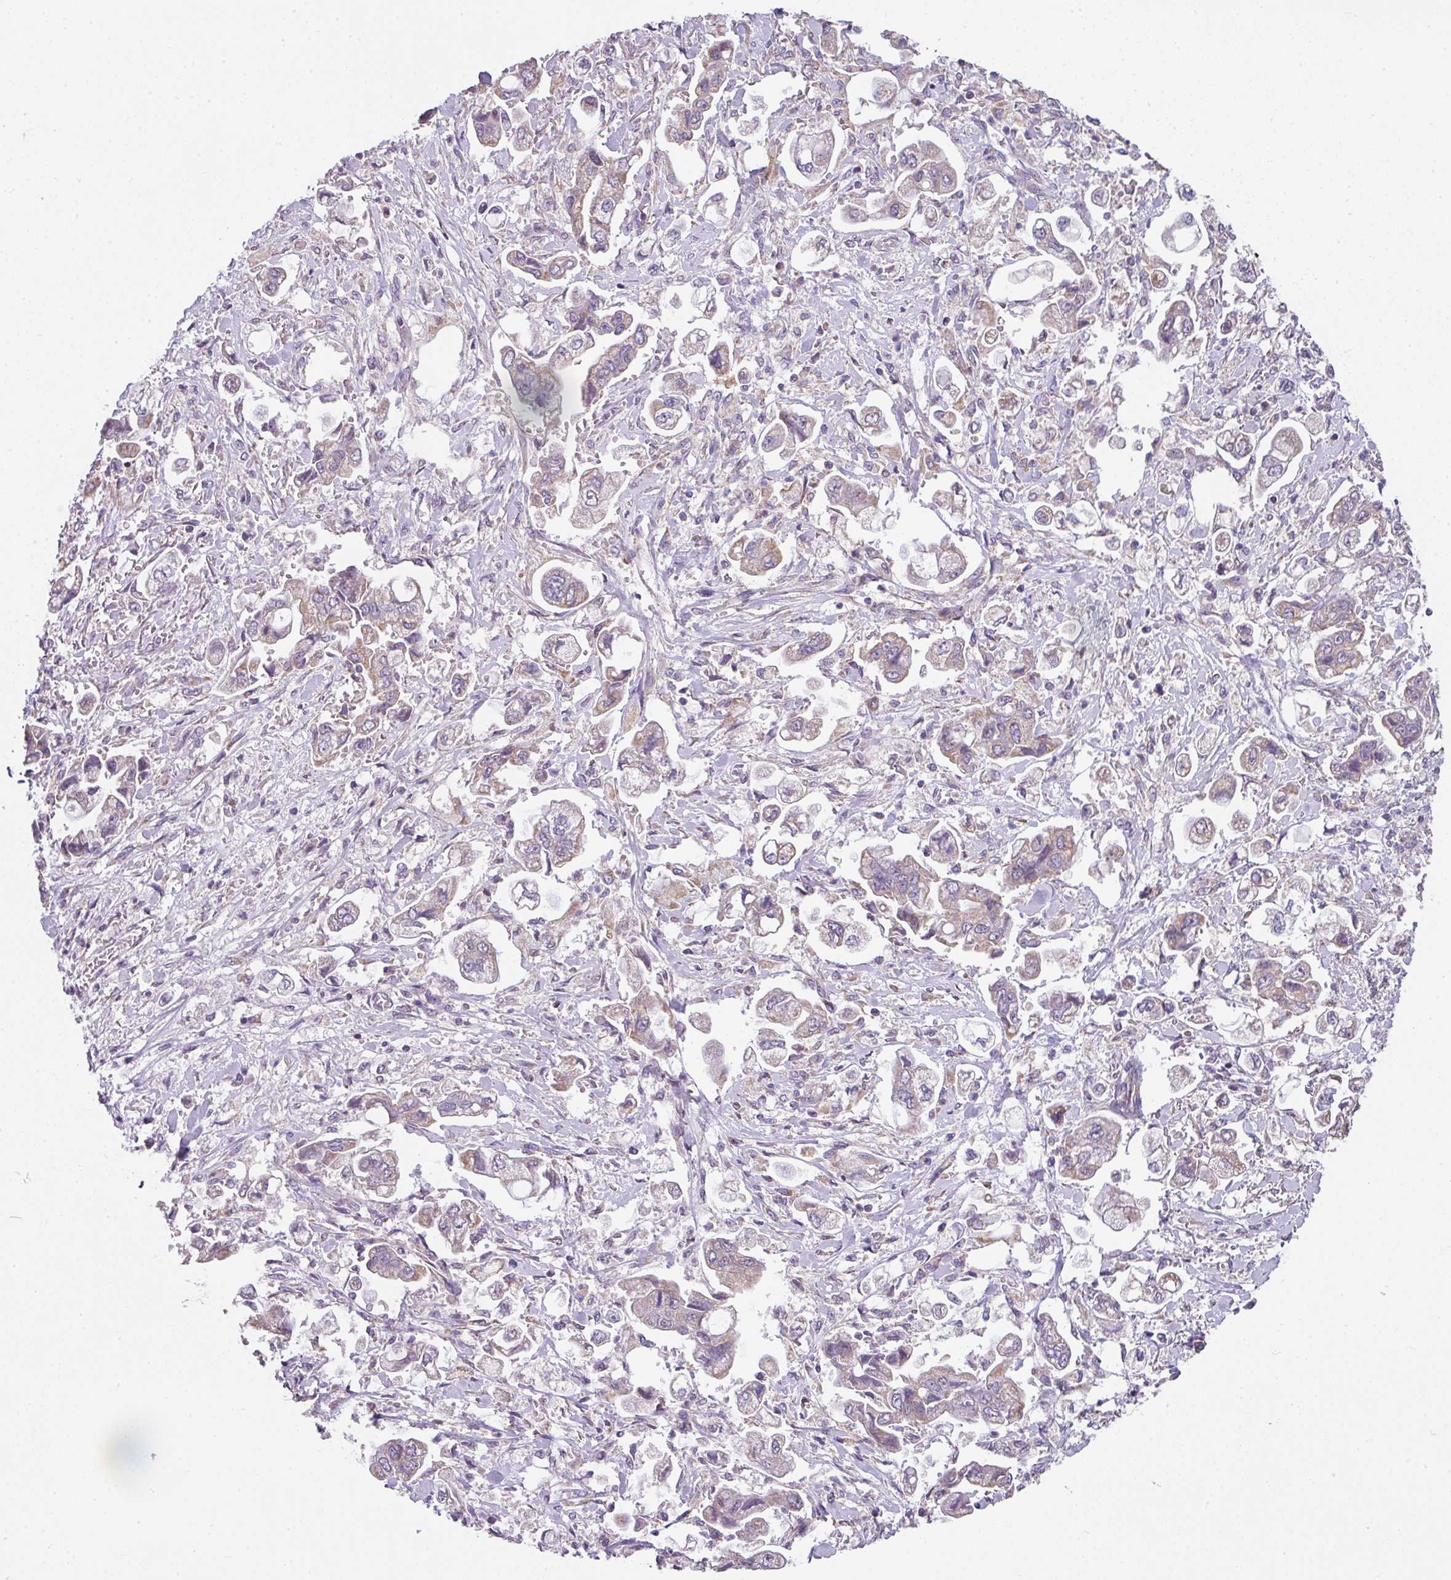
{"staining": {"intensity": "weak", "quantity": "25%-75%", "location": "cytoplasmic/membranous"}, "tissue": "stomach cancer", "cell_type": "Tumor cells", "image_type": "cancer", "snomed": [{"axis": "morphology", "description": "Adenocarcinoma, NOS"}, {"axis": "topography", "description": "Stomach"}], "caption": "Stomach cancer tissue exhibits weak cytoplasmic/membranous staining in approximately 25%-75% of tumor cells", "gene": "PALS2", "patient": {"sex": "male", "age": 62}}